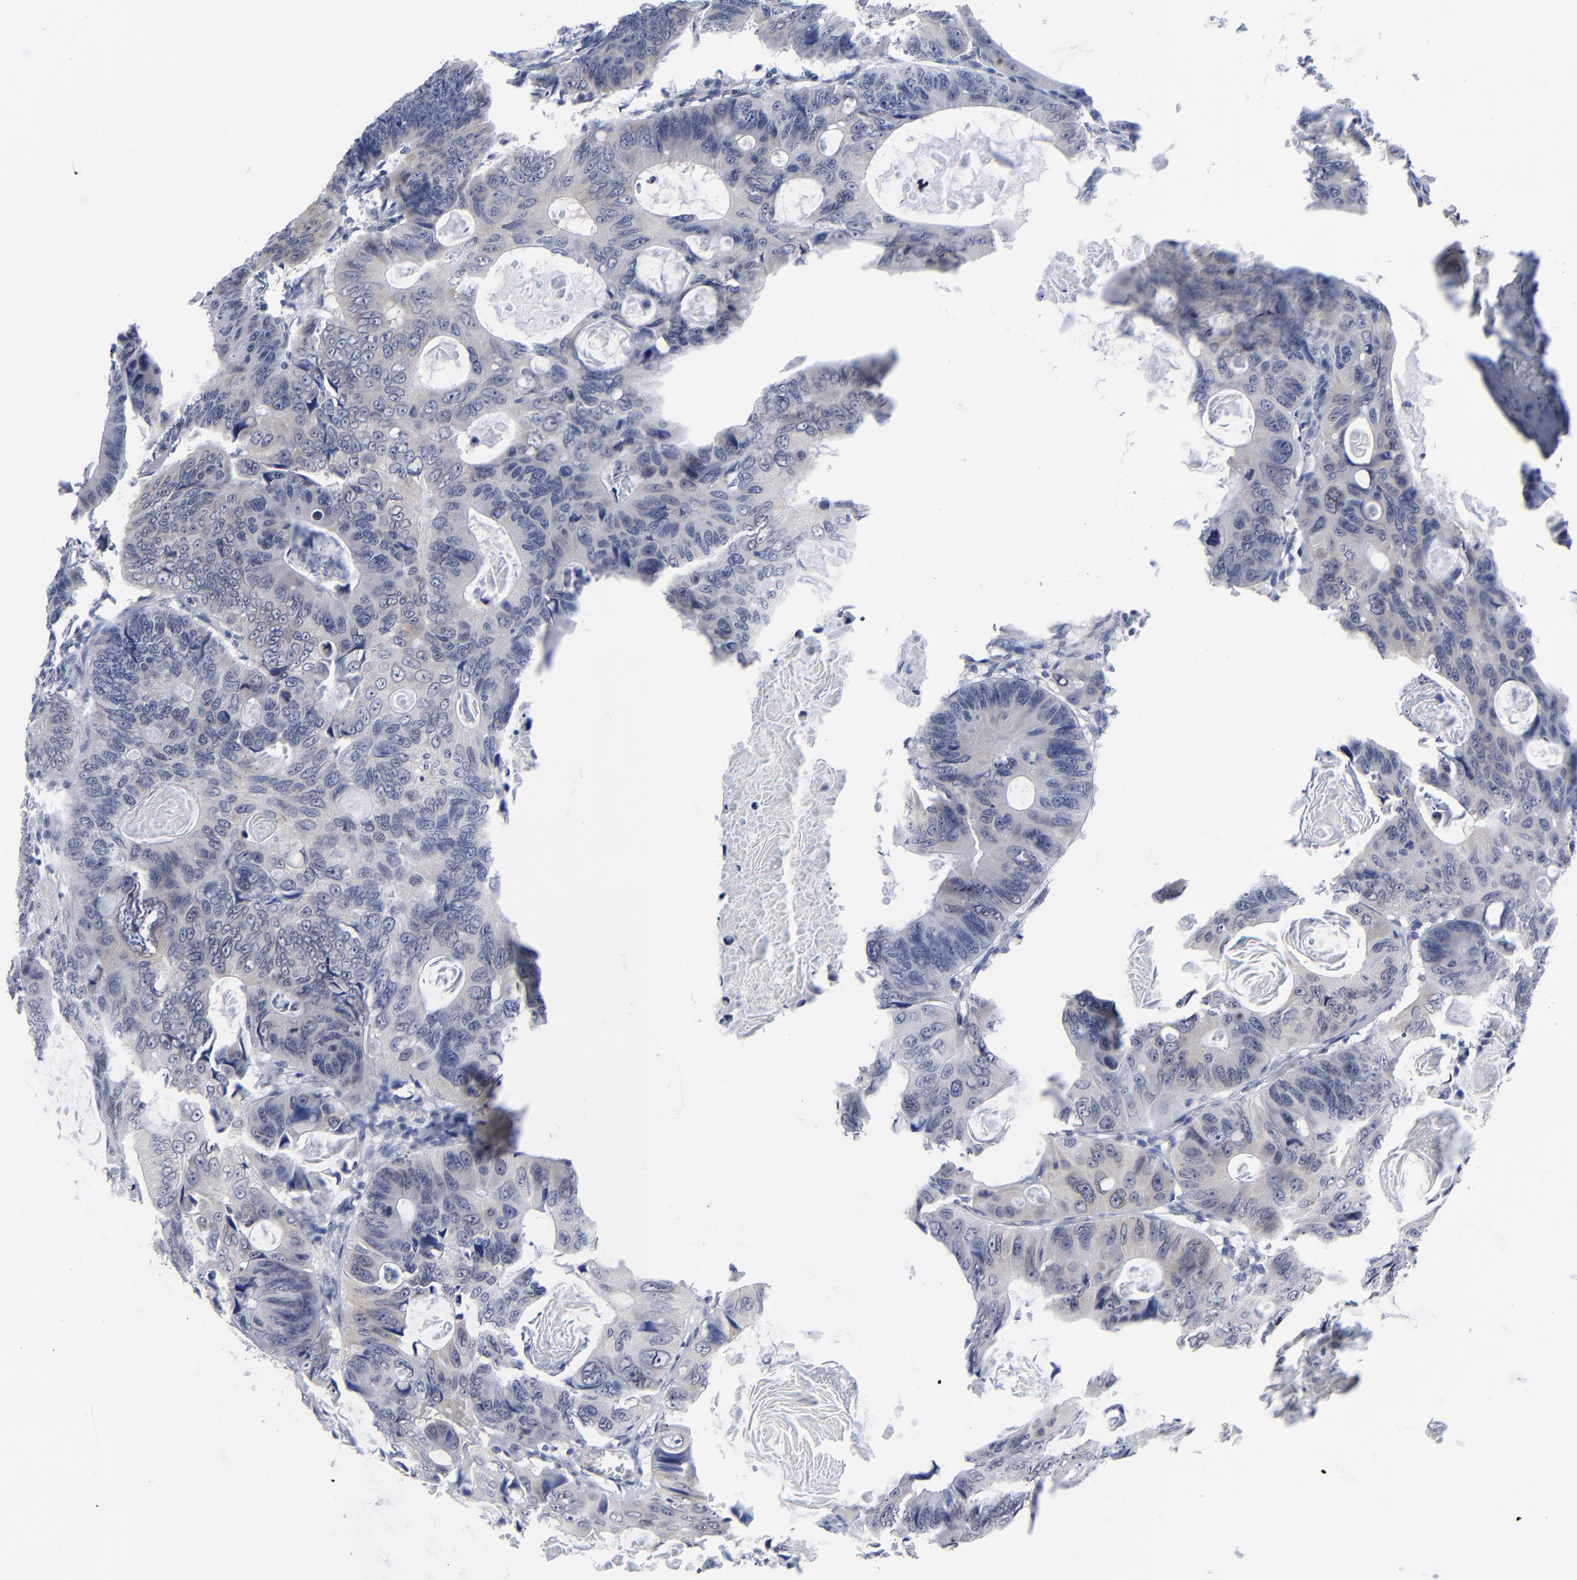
{"staining": {"intensity": "negative", "quantity": "none", "location": "none"}, "tissue": "colorectal cancer", "cell_type": "Tumor cells", "image_type": "cancer", "snomed": [{"axis": "morphology", "description": "Adenocarcinoma, NOS"}, {"axis": "topography", "description": "Colon"}], "caption": "Micrograph shows no protein positivity in tumor cells of colorectal cancer (adenocarcinoma) tissue.", "gene": "NUP88", "patient": {"sex": "female", "age": 55}}